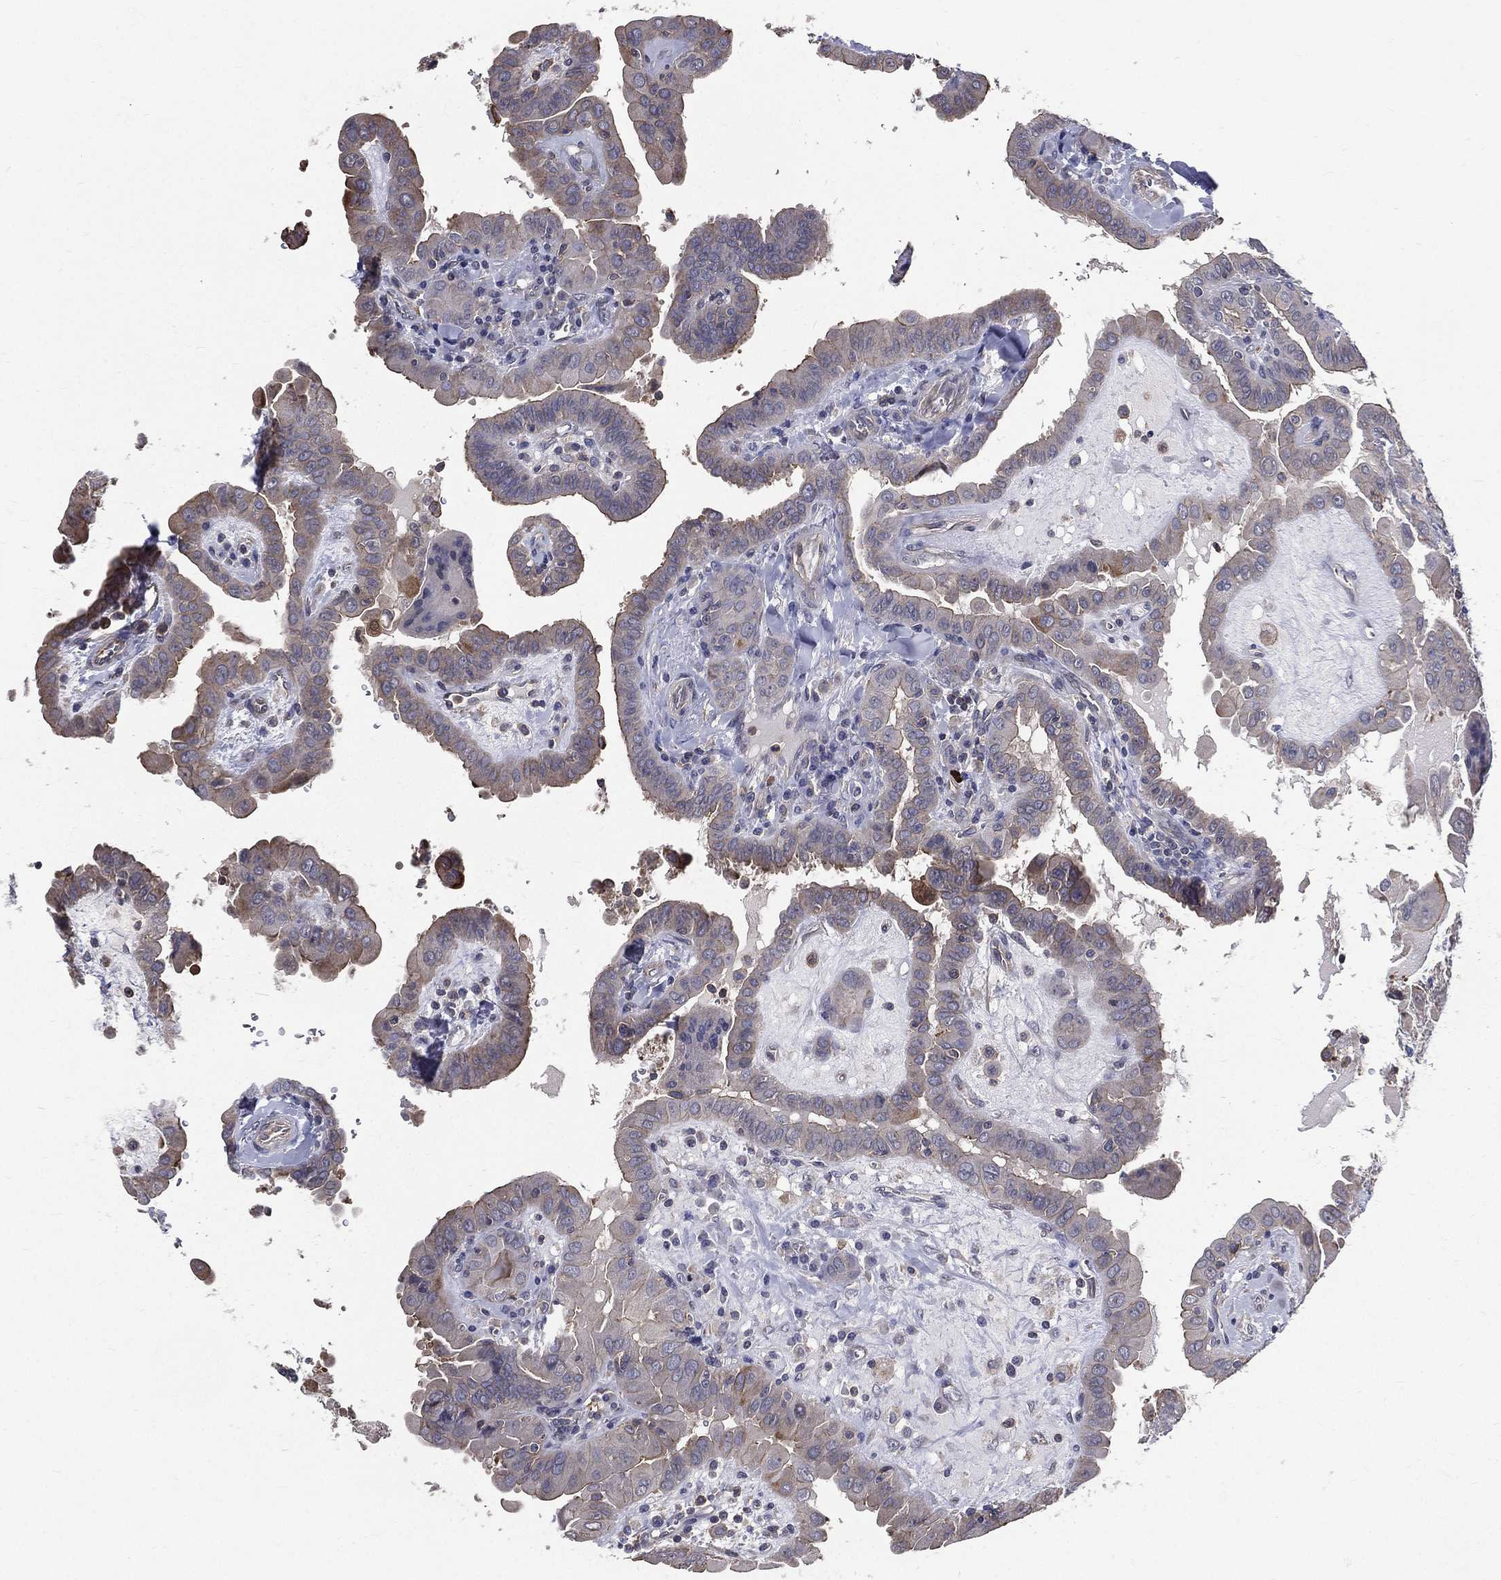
{"staining": {"intensity": "strong", "quantity": "<25%", "location": "cytoplasmic/membranous"}, "tissue": "thyroid cancer", "cell_type": "Tumor cells", "image_type": "cancer", "snomed": [{"axis": "morphology", "description": "Papillary adenocarcinoma, NOS"}, {"axis": "topography", "description": "Thyroid gland"}], "caption": "IHC (DAB) staining of thyroid cancer displays strong cytoplasmic/membranous protein expression in about <25% of tumor cells.", "gene": "SERPINB2", "patient": {"sex": "female", "age": 37}}